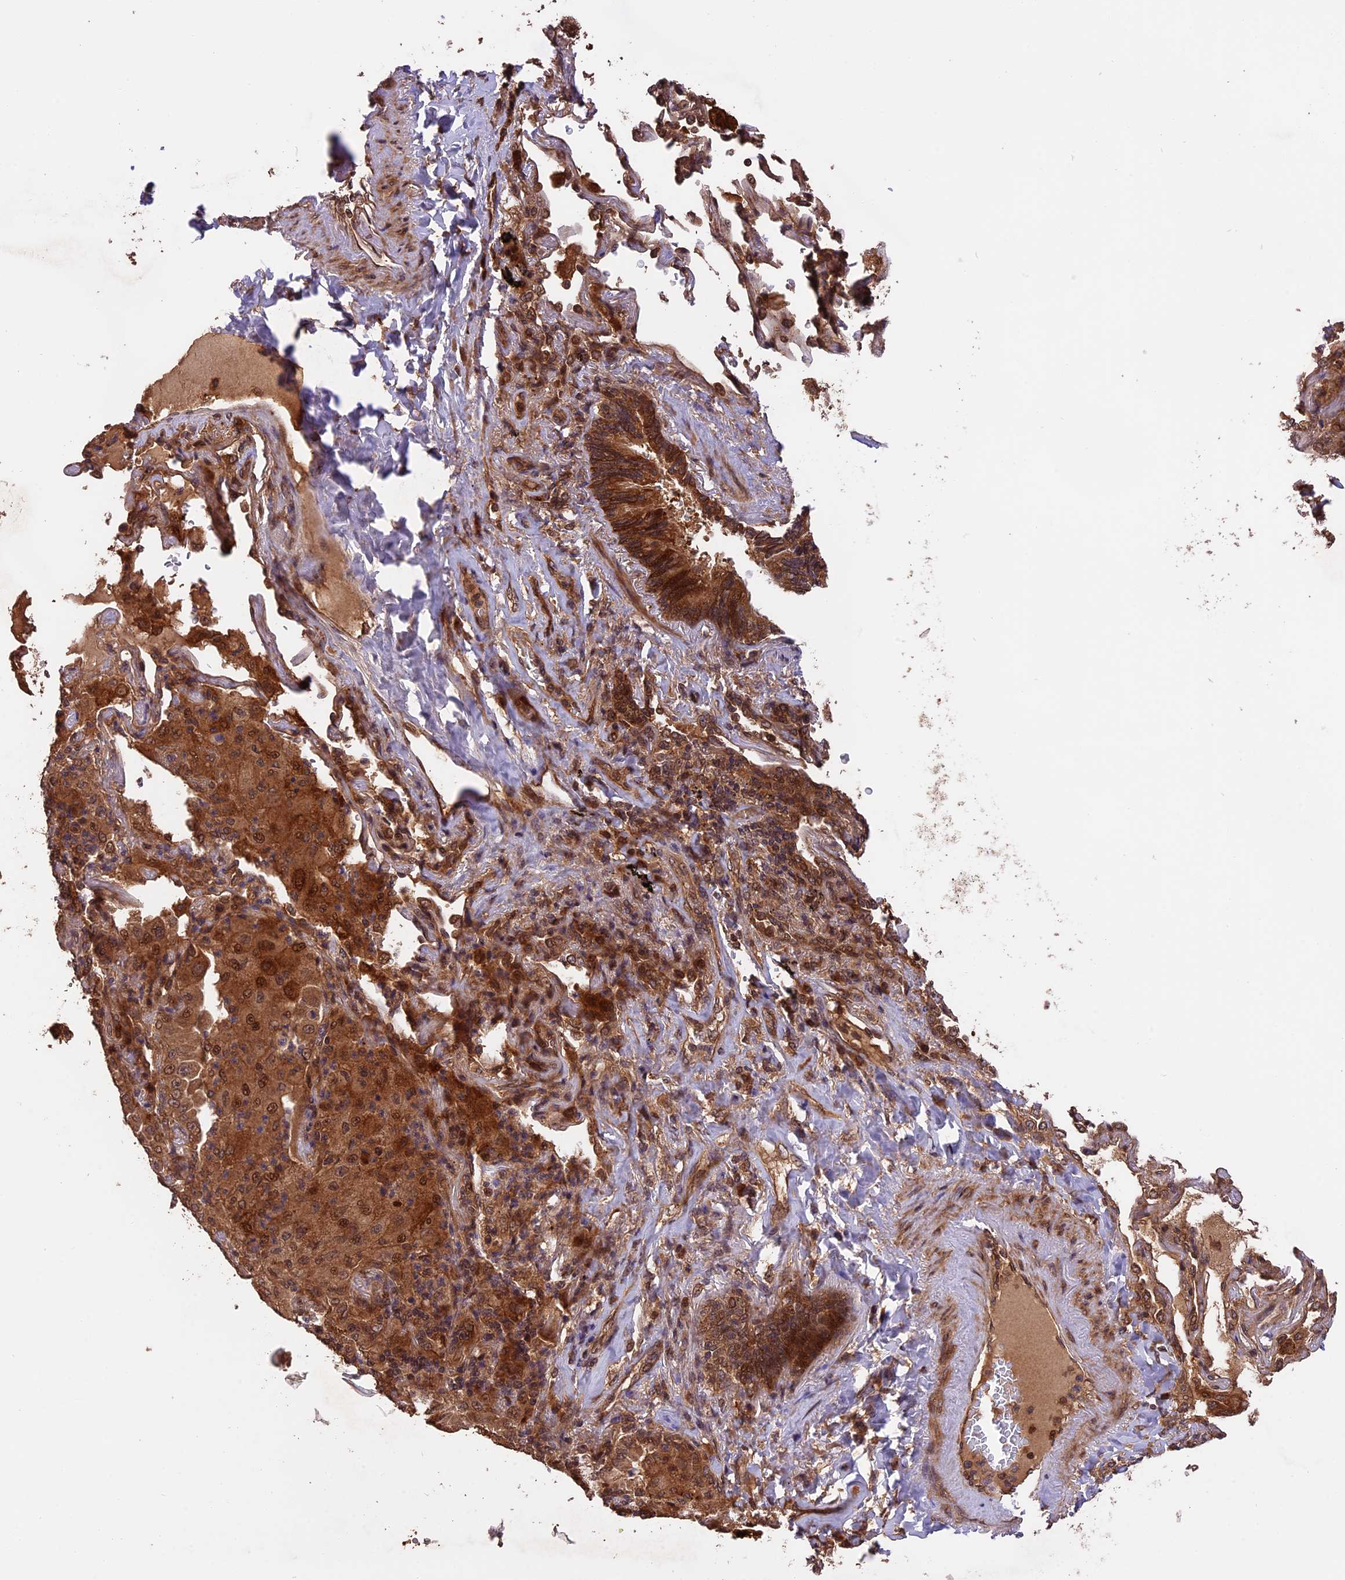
{"staining": {"intensity": "strong", "quantity": ">75%", "location": "cytoplasmic/membranous,nuclear"}, "tissue": "lung cancer", "cell_type": "Tumor cells", "image_type": "cancer", "snomed": [{"axis": "morphology", "description": "Adenocarcinoma, NOS"}, {"axis": "topography", "description": "Lung"}], "caption": "The histopathology image reveals staining of lung cancer (adenocarcinoma), revealing strong cytoplasmic/membranous and nuclear protein expression (brown color) within tumor cells.", "gene": "ESCO1", "patient": {"sex": "female", "age": 69}}